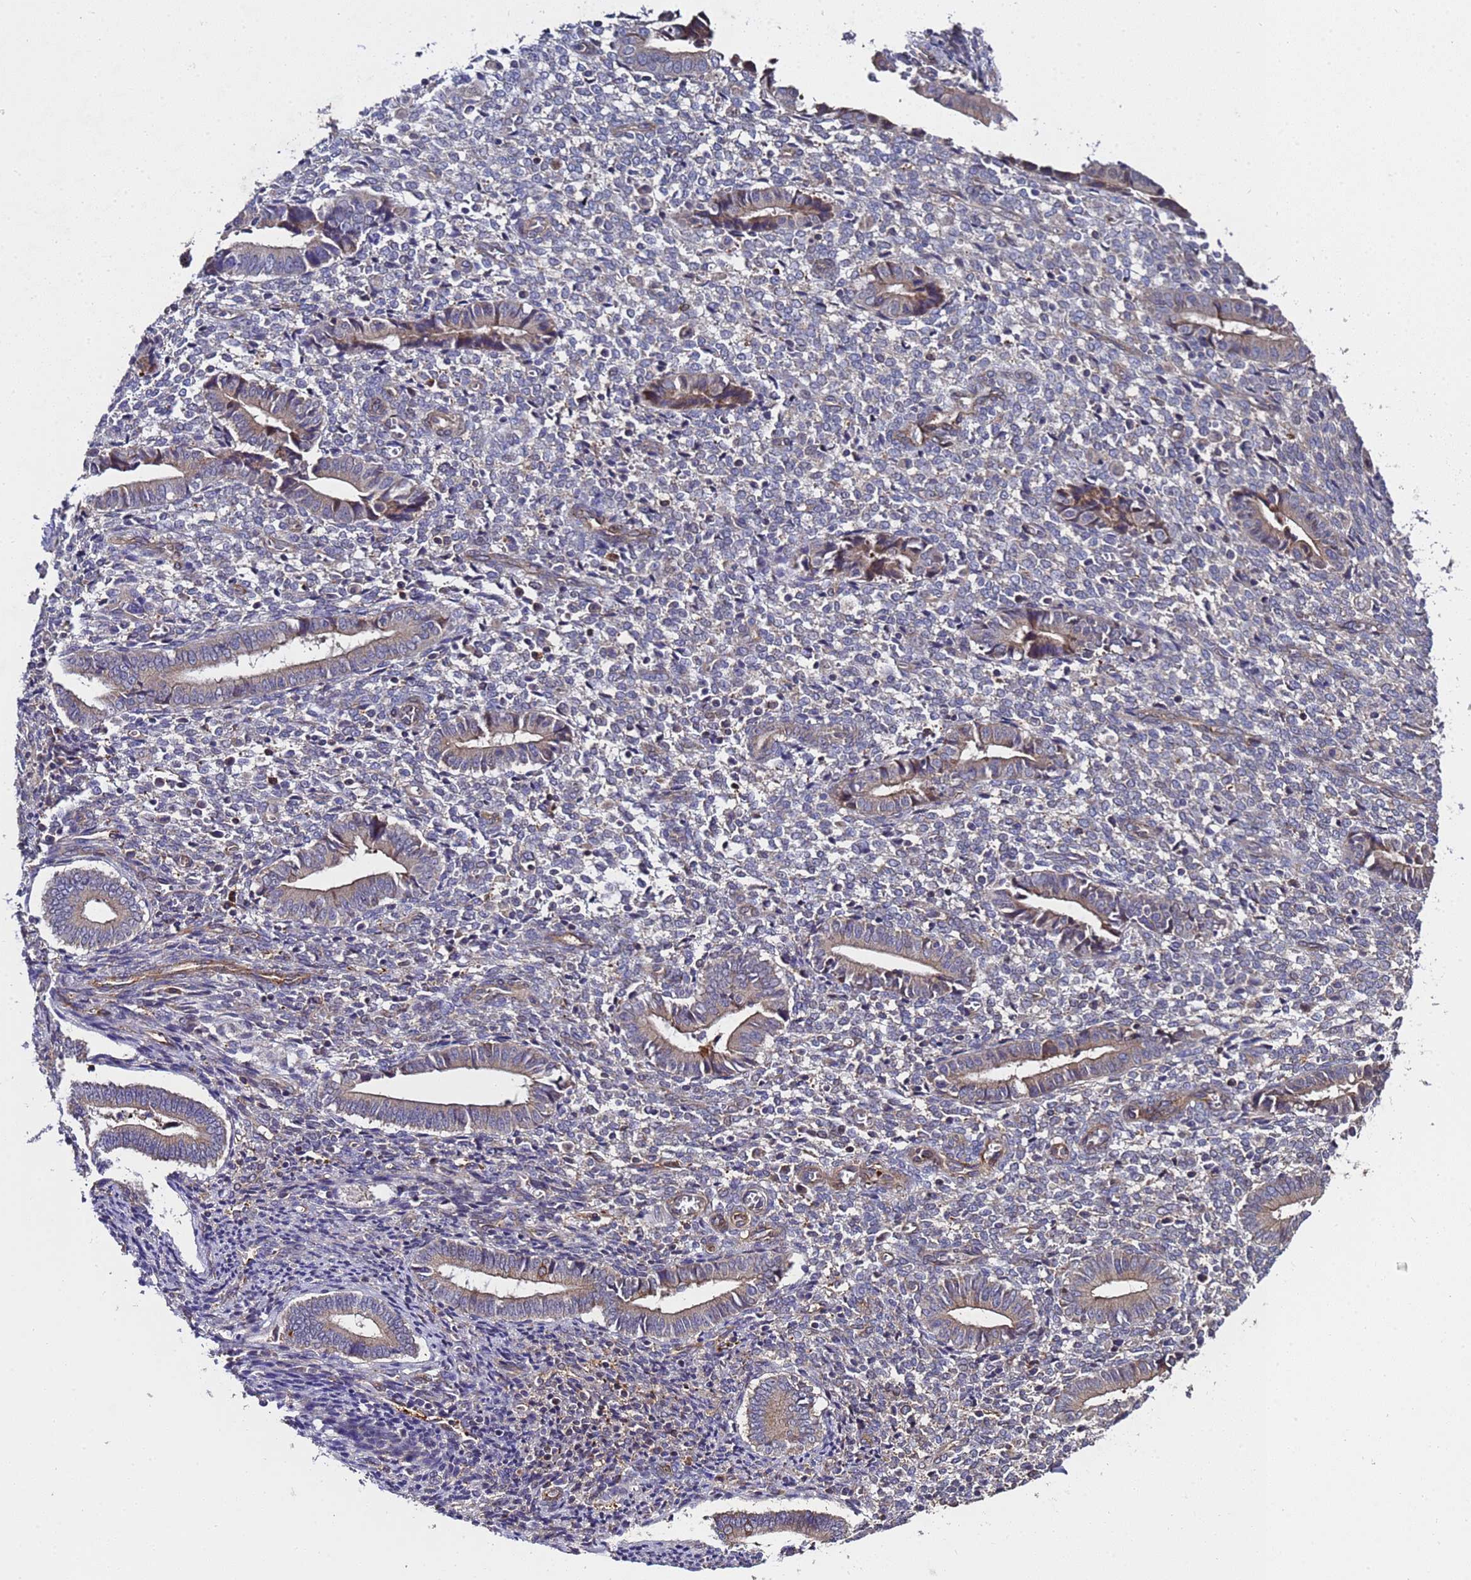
{"staining": {"intensity": "weak", "quantity": "<25%", "location": "cytoplasmic/membranous"}, "tissue": "endometrium", "cell_type": "Cells in endometrial stroma", "image_type": "normal", "snomed": [{"axis": "morphology", "description": "Normal tissue, NOS"}, {"axis": "topography", "description": "Other"}, {"axis": "topography", "description": "Endometrium"}], "caption": "A high-resolution image shows immunohistochemistry (IHC) staining of unremarkable endometrium, which displays no significant expression in cells in endometrial stroma.", "gene": "MOCS1", "patient": {"sex": "female", "age": 44}}